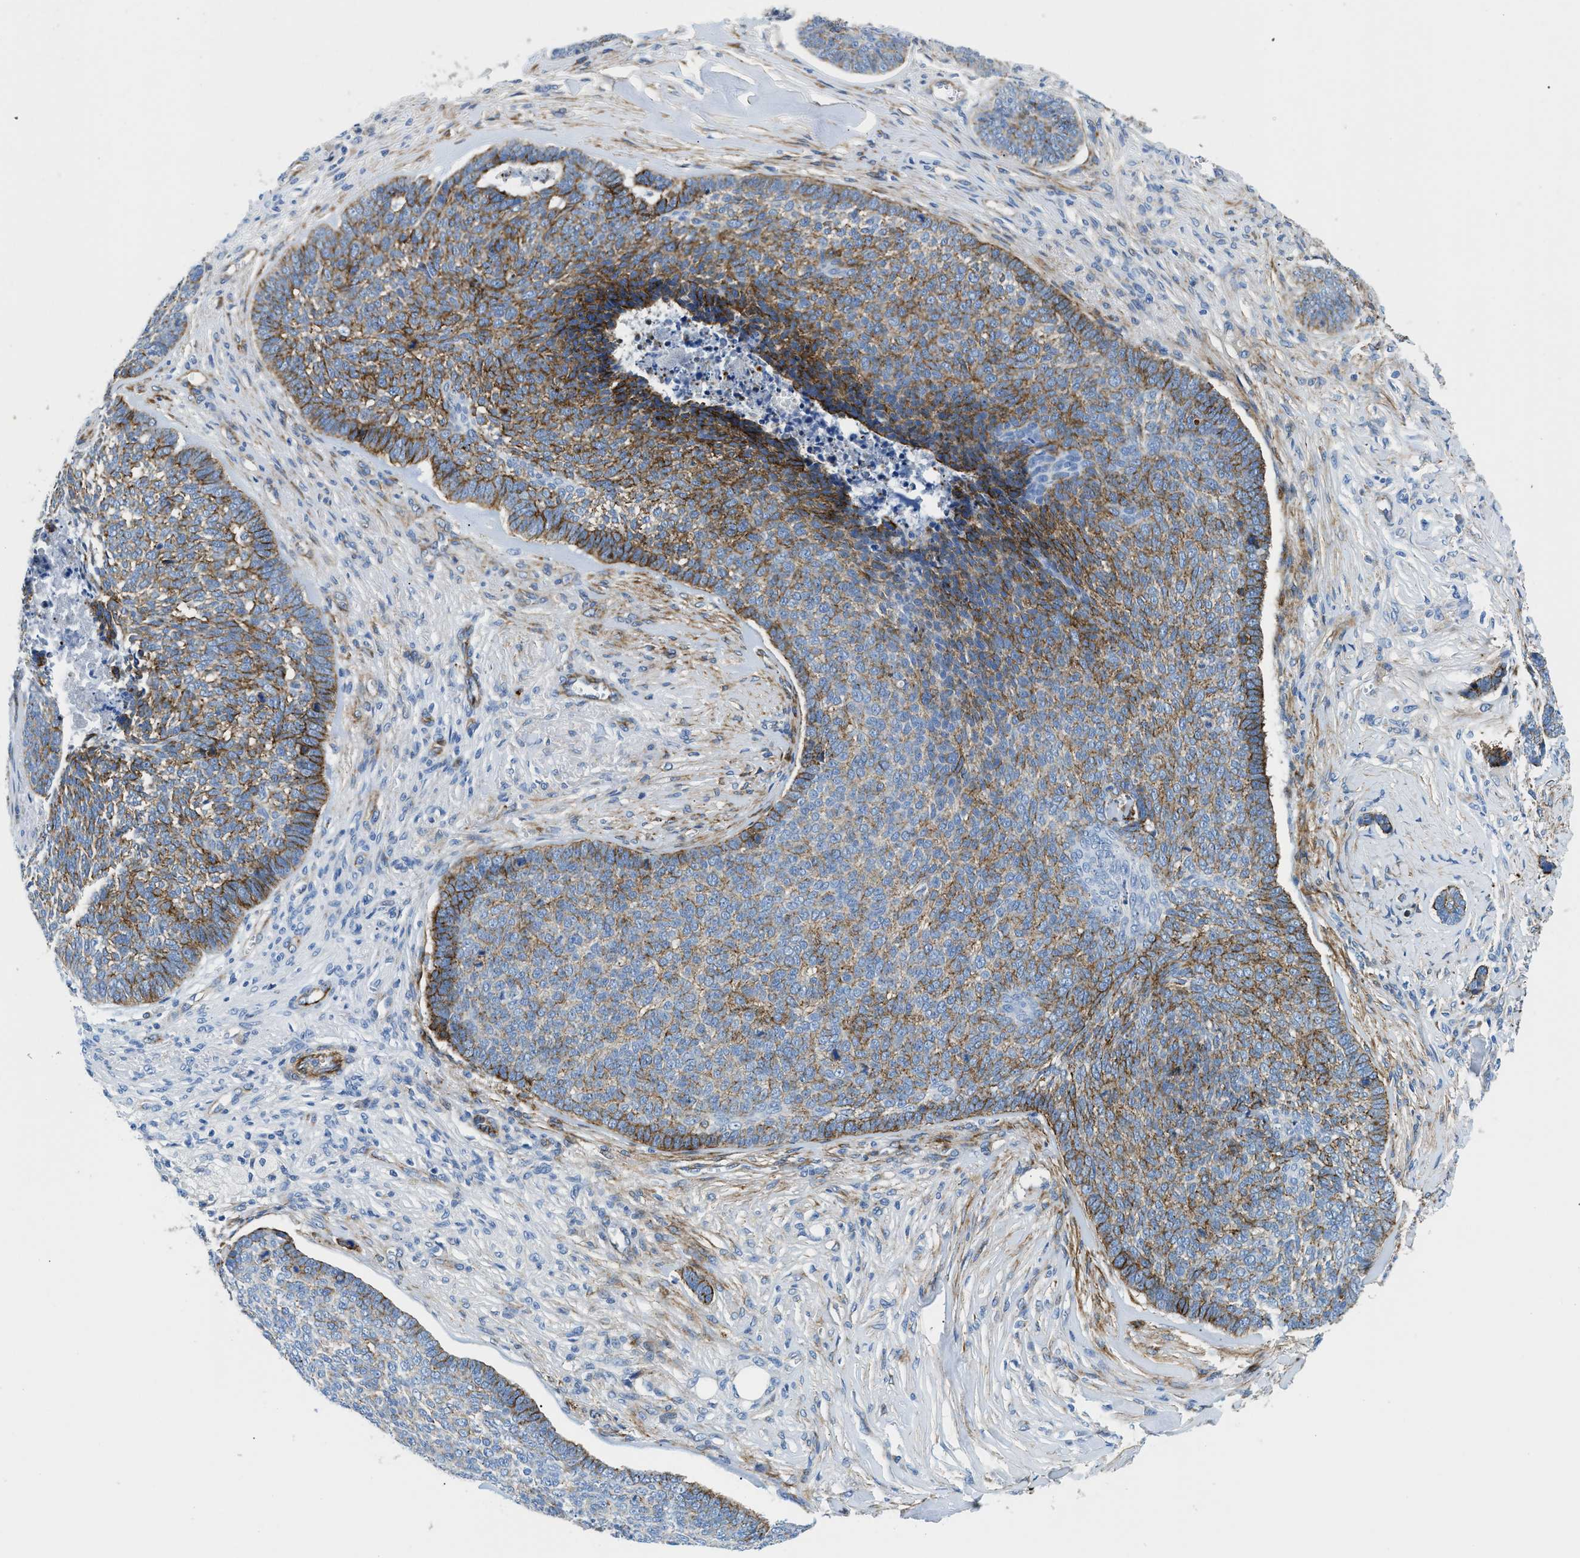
{"staining": {"intensity": "moderate", "quantity": ">75%", "location": "cytoplasmic/membranous"}, "tissue": "skin cancer", "cell_type": "Tumor cells", "image_type": "cancer", "snomed": [{"axis": "morphology", "description": "Basal cell carcinoma"}, {"axis": "topography", "description": "Skin"}], "caption": "A high-resolution photomicrograph shows IHC staining of basal cell carcinoma (skin), which displays moderate cytoplasmic/membranous positivity in approximately >75% of tumor cells. Using DAB (3,3'-diaminobenzidine) (brown) and hematoxylin (blue) stains, captured at high magnification using brightfield microscopy.", "gene": "CUTA", "patient": {"sex": "male", "age": 84}}